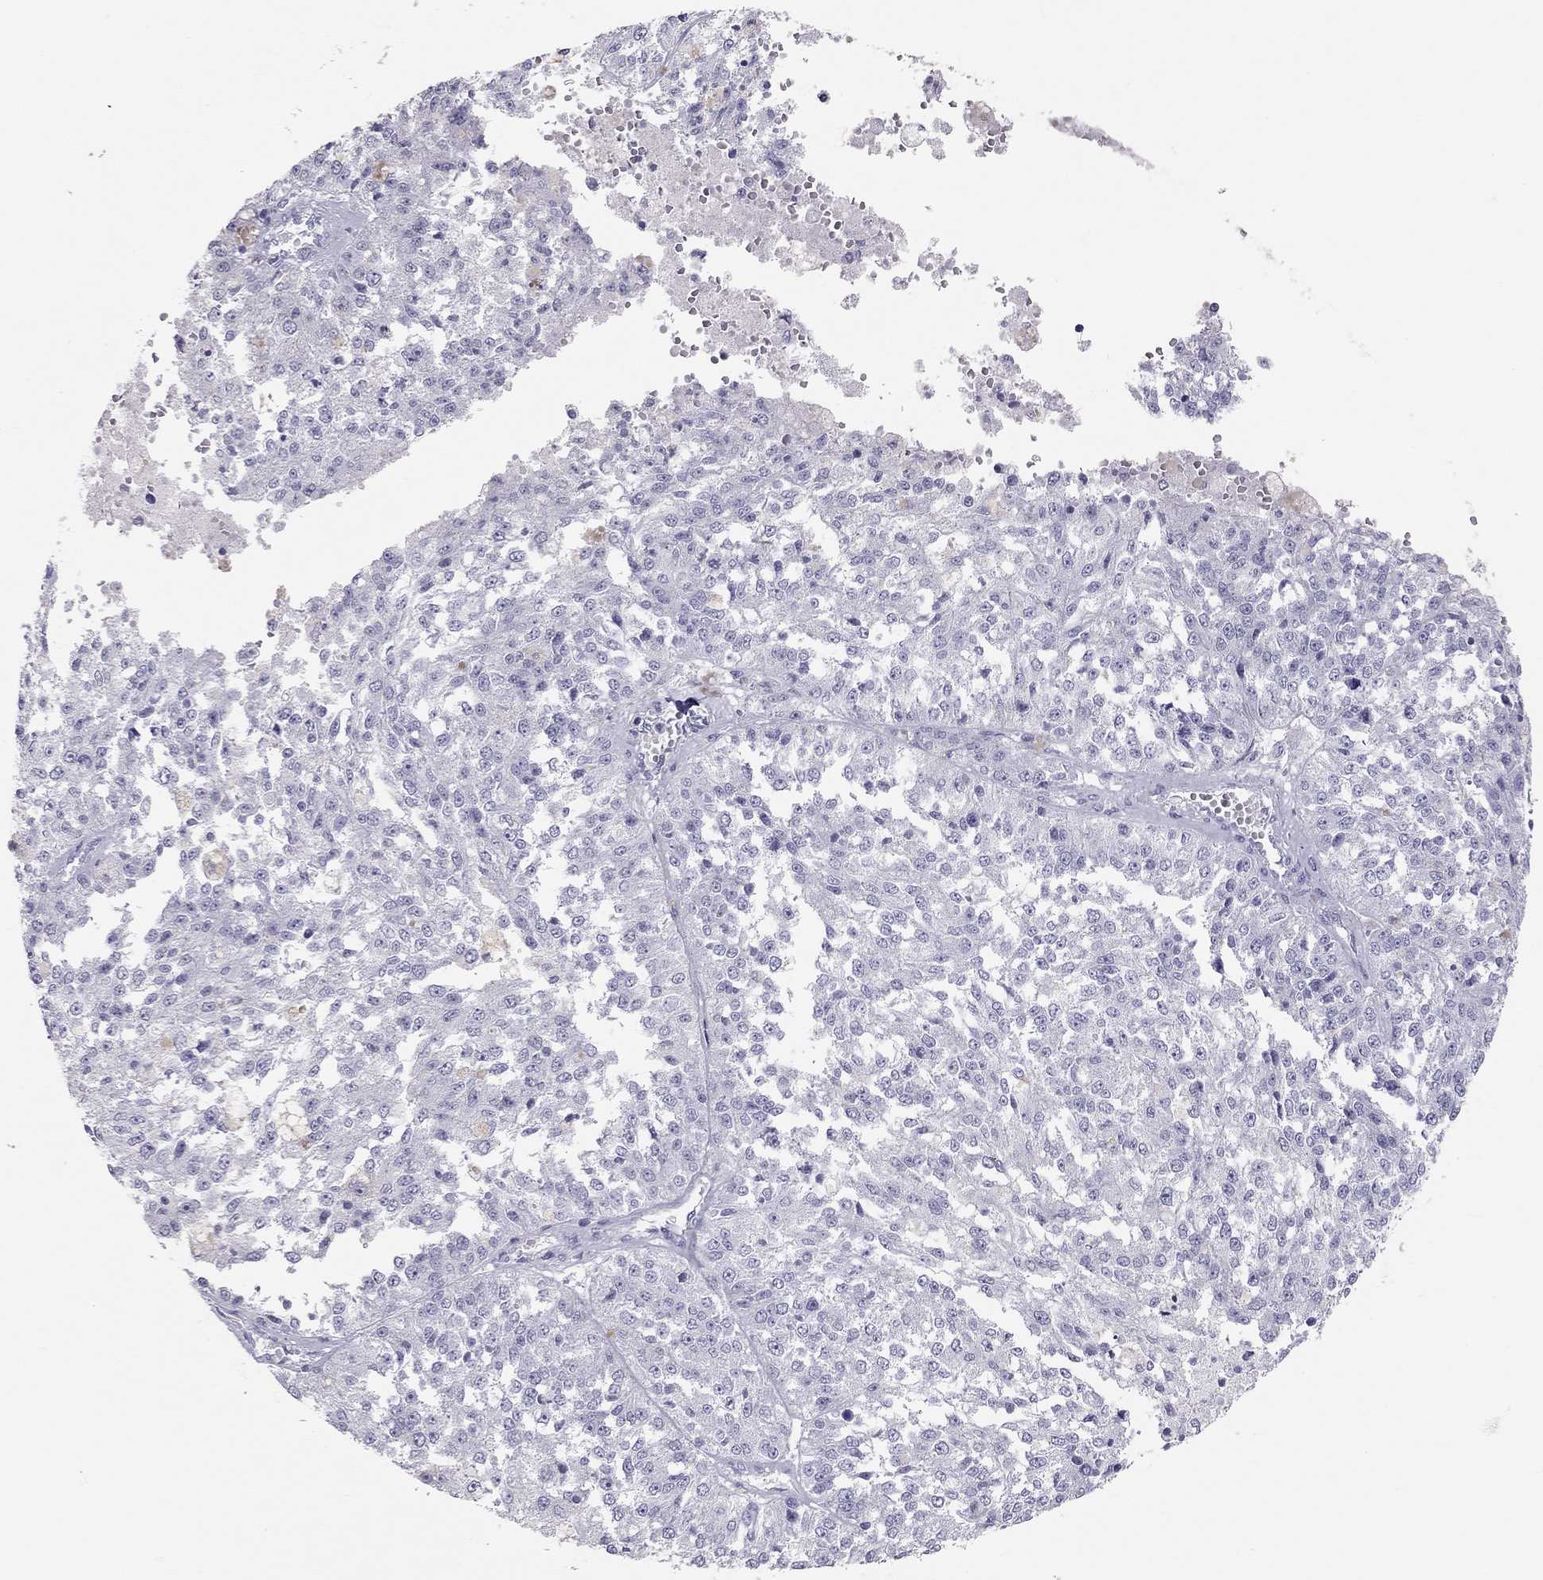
{"staining": {"intensity": "negative", "quantity": "none", "location": "none"}, "tissue": "melanoma", "cell_type": "Tumor cells", "image_type": "cancer", "snomed": [{"axis": "morphology", "description": "Malignant melanoma, Metastatic site"}, {"axis": "topography", "description": "Lymph node"}], "caption": "DAB immunohistochemical staining of human malignant melanoma (metastatic site) displays no significant positivity in tumor cells. (DAB immunohistochemistry (IHC) visualized using brightfield microscopy, high magnification).", "gene": "KLRG1", "patient": {"sex": "female", "age": 64}}